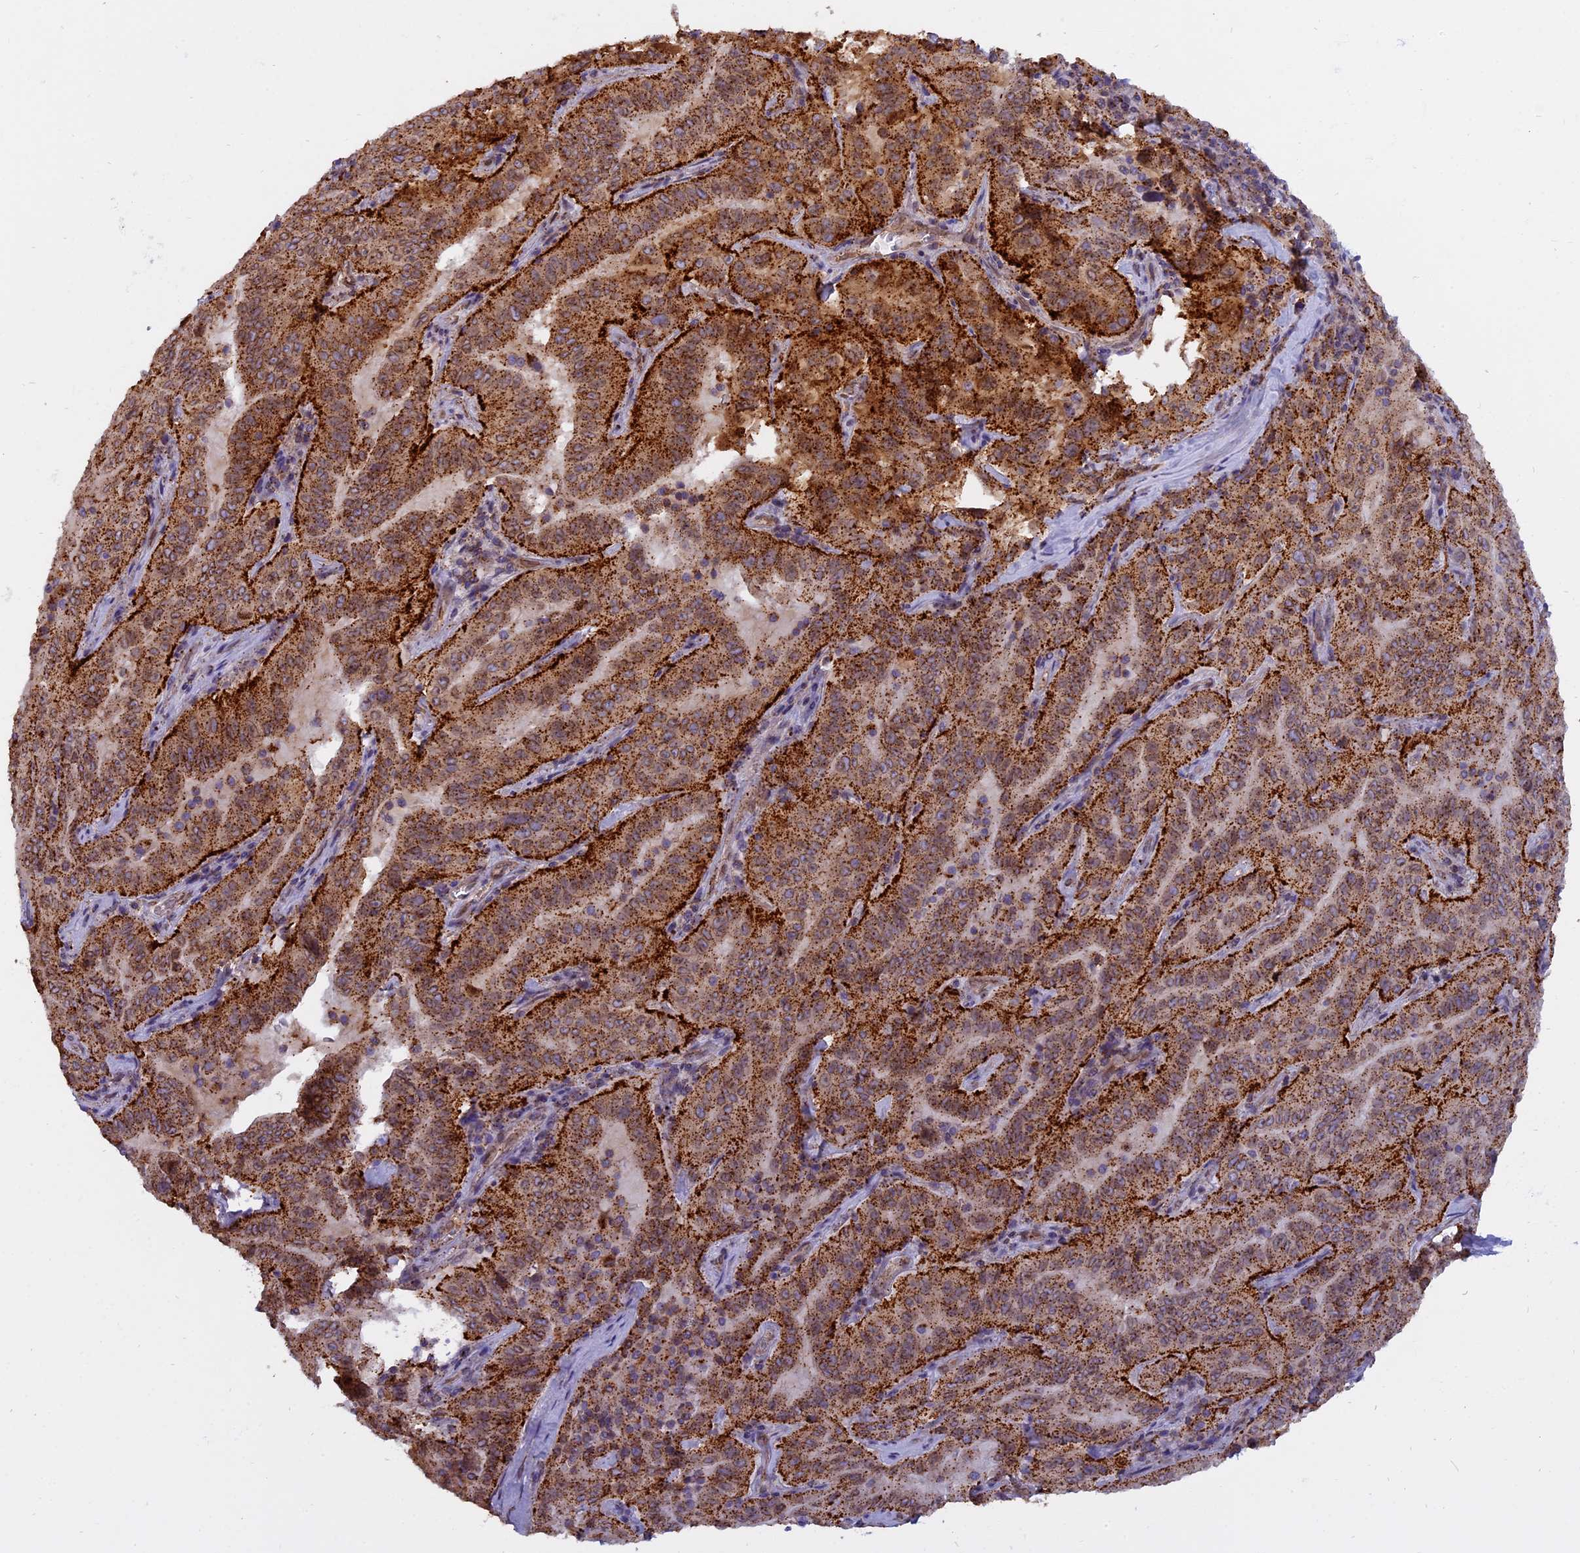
{"staining": {"intensity": "strong", "quantity": ">75%", "location": "cytoplasmic/membranous"}, "tissue": "pancreatic cancer", "cell_type": "Tumor cells", "image_type": "cancer", "snomed": [{"axis": "morphology", "description": "Adenocarcinoma, NOS"}, {"axis": "topography", "description": "Pancreas"}], "caption": "This is an image of IHC staining of pancreatic adenocarcinoma, which shows strong staining in the cytoplasmic/membranous of tumor cells.", "gene": "CHMP2A", "patient": {"sex": "male", "age": 63}}